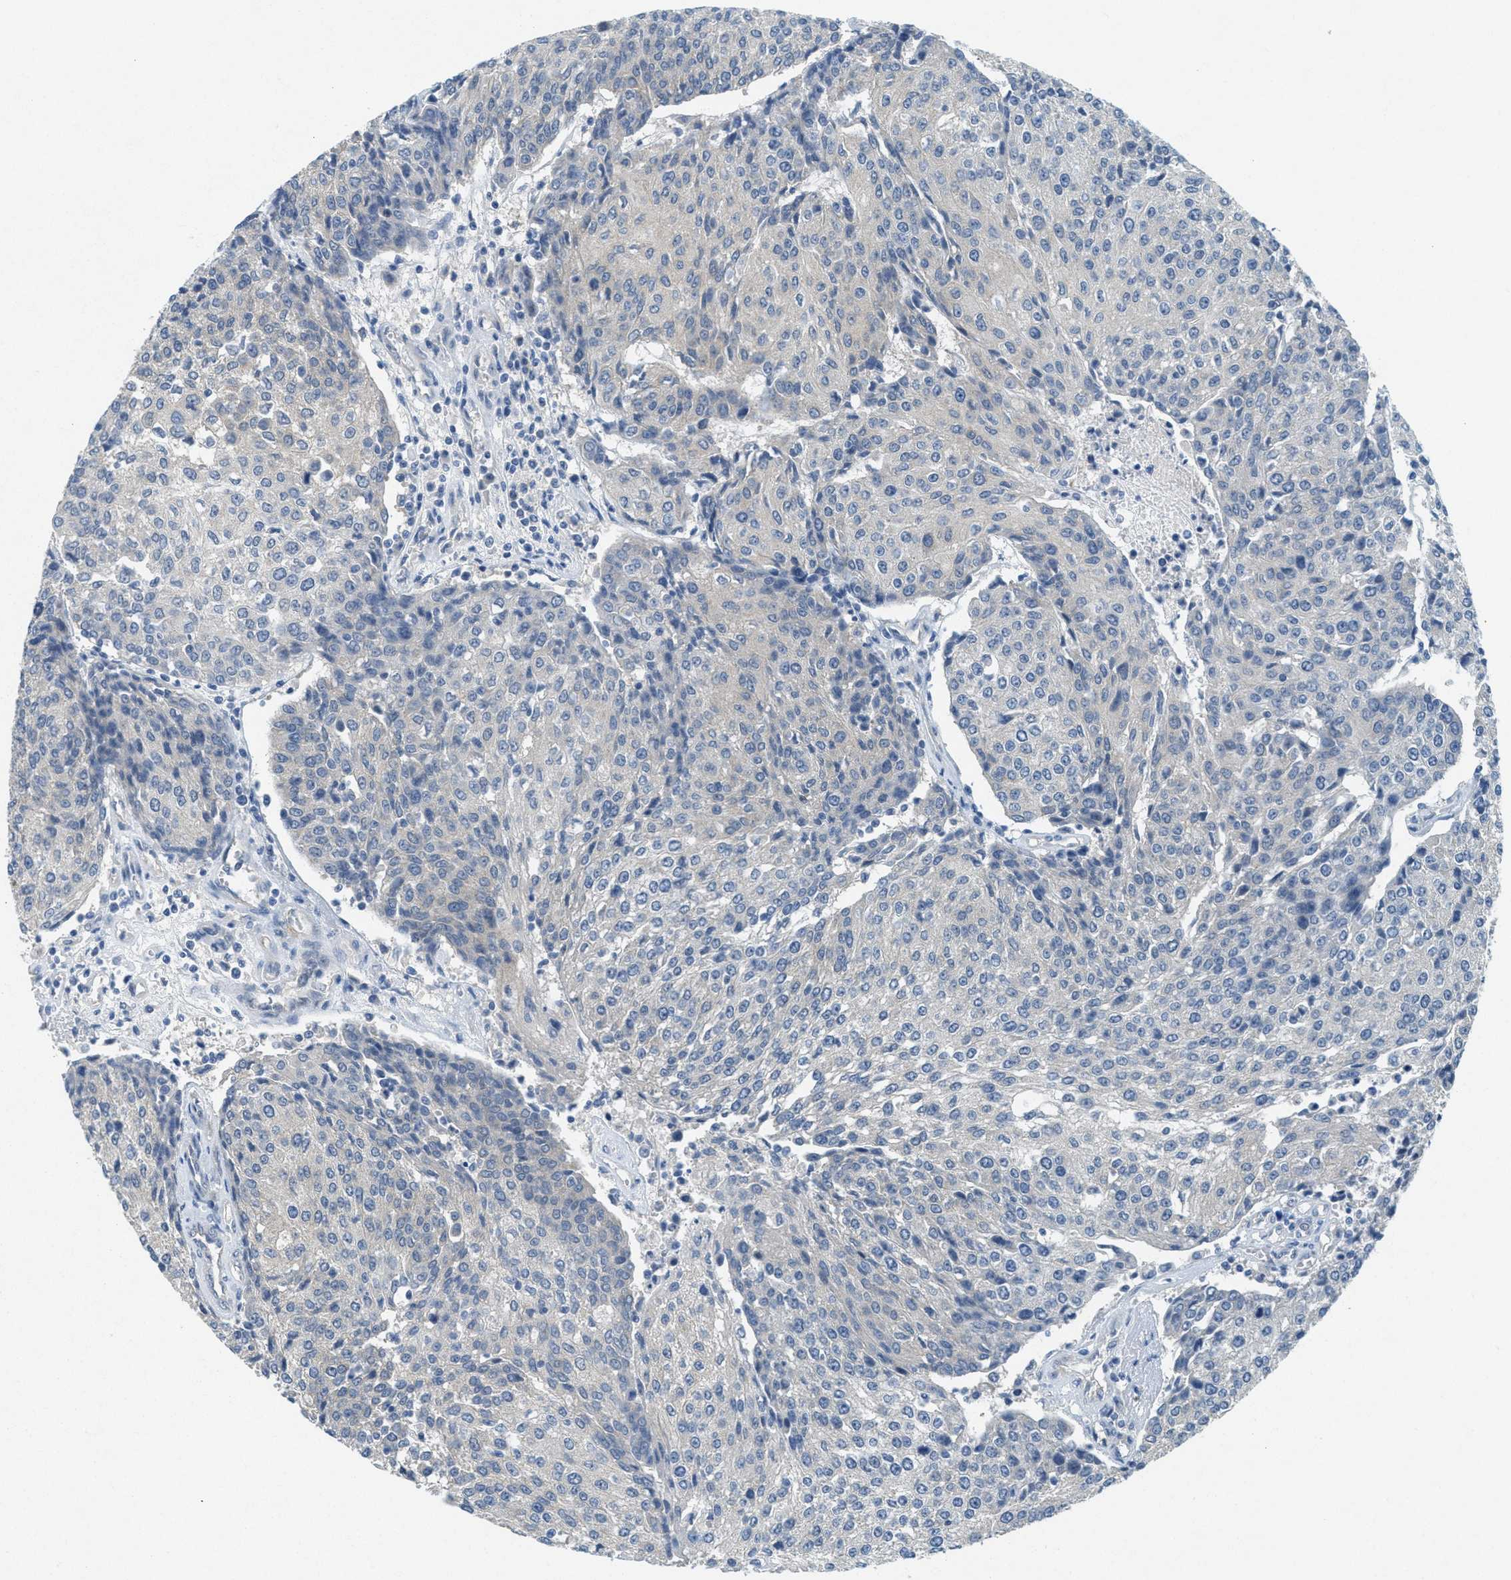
{"staining": {"intensity": "negative", "quantity": "none", "location": "none"}, "tissue": "urothelial cancer", "cell_type": "Tumor cells", "image_type": "cancer", "snomed": [{"axis": "morphology", "description": "Urothelial carcinoma, High grade"}, {"axis": "topography", "description": "Urinary bladder"}], "caption": "Urothelial cancer was stained to show a protein in brown. There is no significant expression in tumor cells.", "gene": "ZFYVE9", "patient": {"sex": "female", "age": 85}}